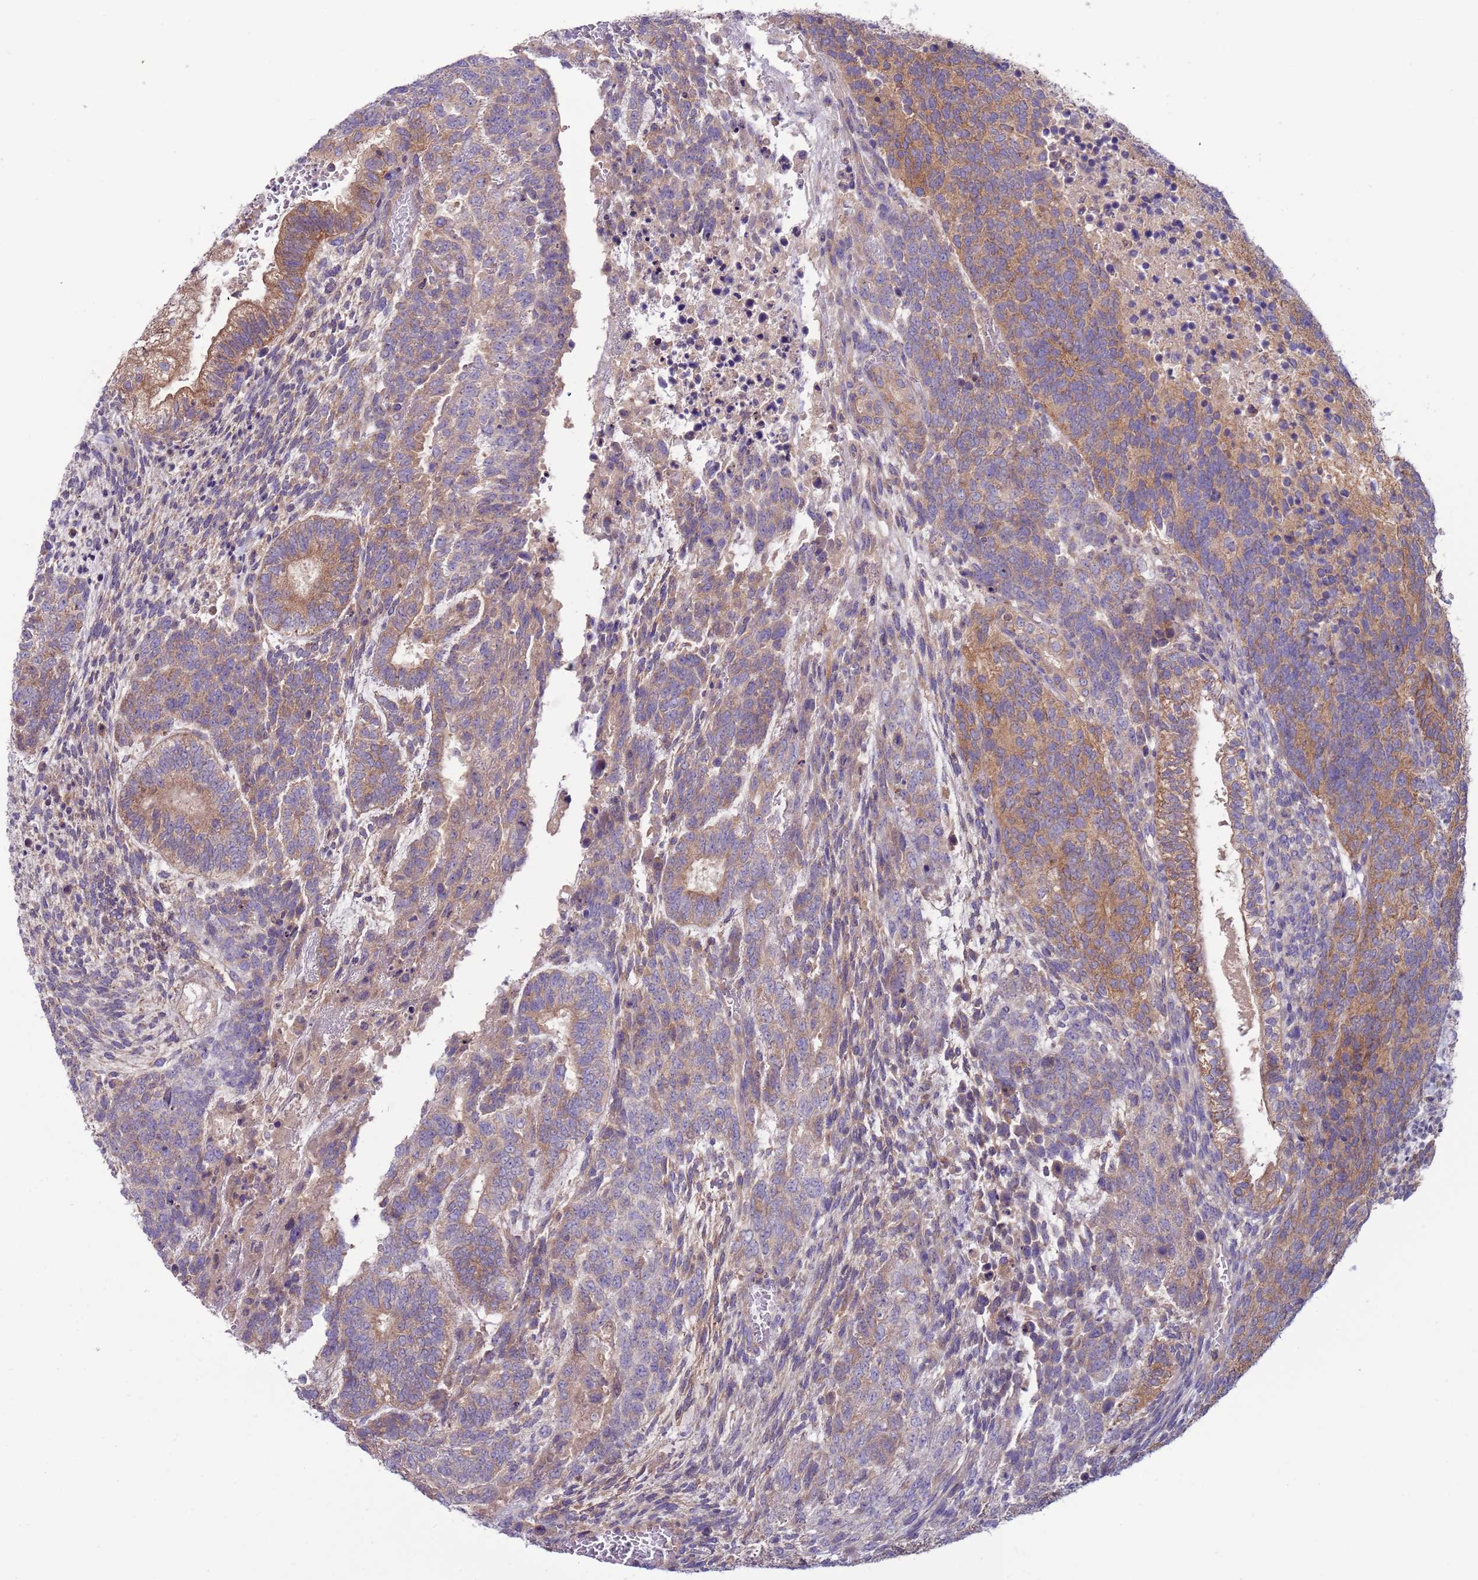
{"staining": {"intensity": "moderate", "quantity": "25%-75%", "location": "cytoplasmic/membranous"}, "tissue": "testis cancer", "cell_type": "Tumor cells", "image_type": "cancer", "snomed": [{"axis": "morphology", "description": "Carcinoma, Embryonal, NOS"}, {"axis": "topography", "description": "Testis"}], "caption": "Immunohistochemistry (IHC) staining of embryonal carcinoma (testis), which reveals medium levels of moderate cytoplasmic/membranous staining in approximately 25%-75% of tumor cells indicating moderate cytoplasmic/membranous protein positivity. The staining was performed using DAB (3,3'-diaminobenzidine) (brown) for protein detection and nuclei were counterstained in hematoxylin (blue).", "gene": "UQCRQ", "patient": {"sex": "male", "age": 23}}